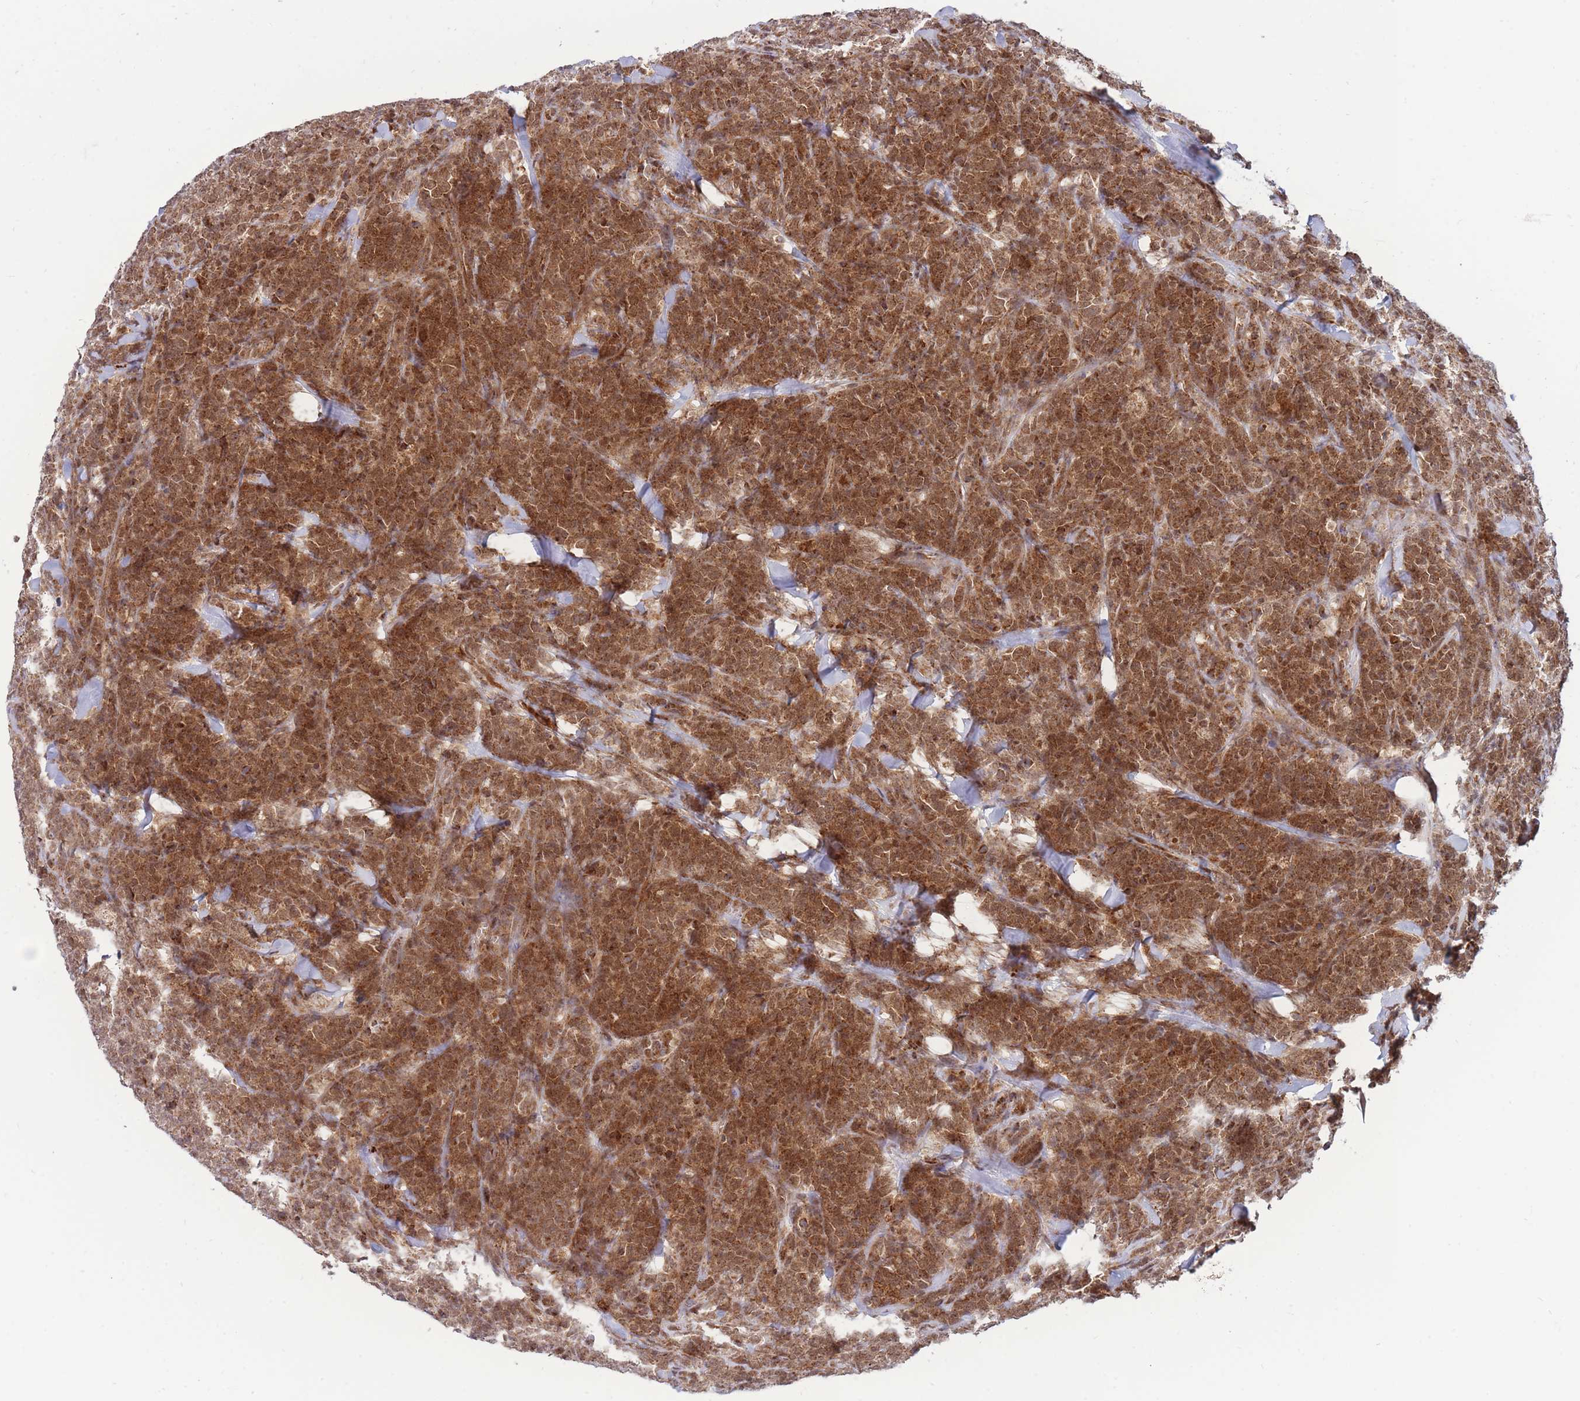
{"staining": {"intensity": "moderate", "quantity": ">75%", "location": "cytoplasmic/membranous,nuclear"}, "tissue": "lymphoma", "cell_type": "Tumor cells", "image_type": "cancer", "snomed": [{"axis": "morphology", "description": "Malignant lymphoma, non-Hodgkin's type, High grade"}, {"axis": "topography", "description": "Small intestine"}], "caption": "The photomicrograph reveals staining of lymphoma, revealing moderate cytoplasmic/membranous and nuclear protein positivity (brown color) within tumor cells.", "gene": "BOD1L1", "patient": {"sex": "male", "age": 8}}